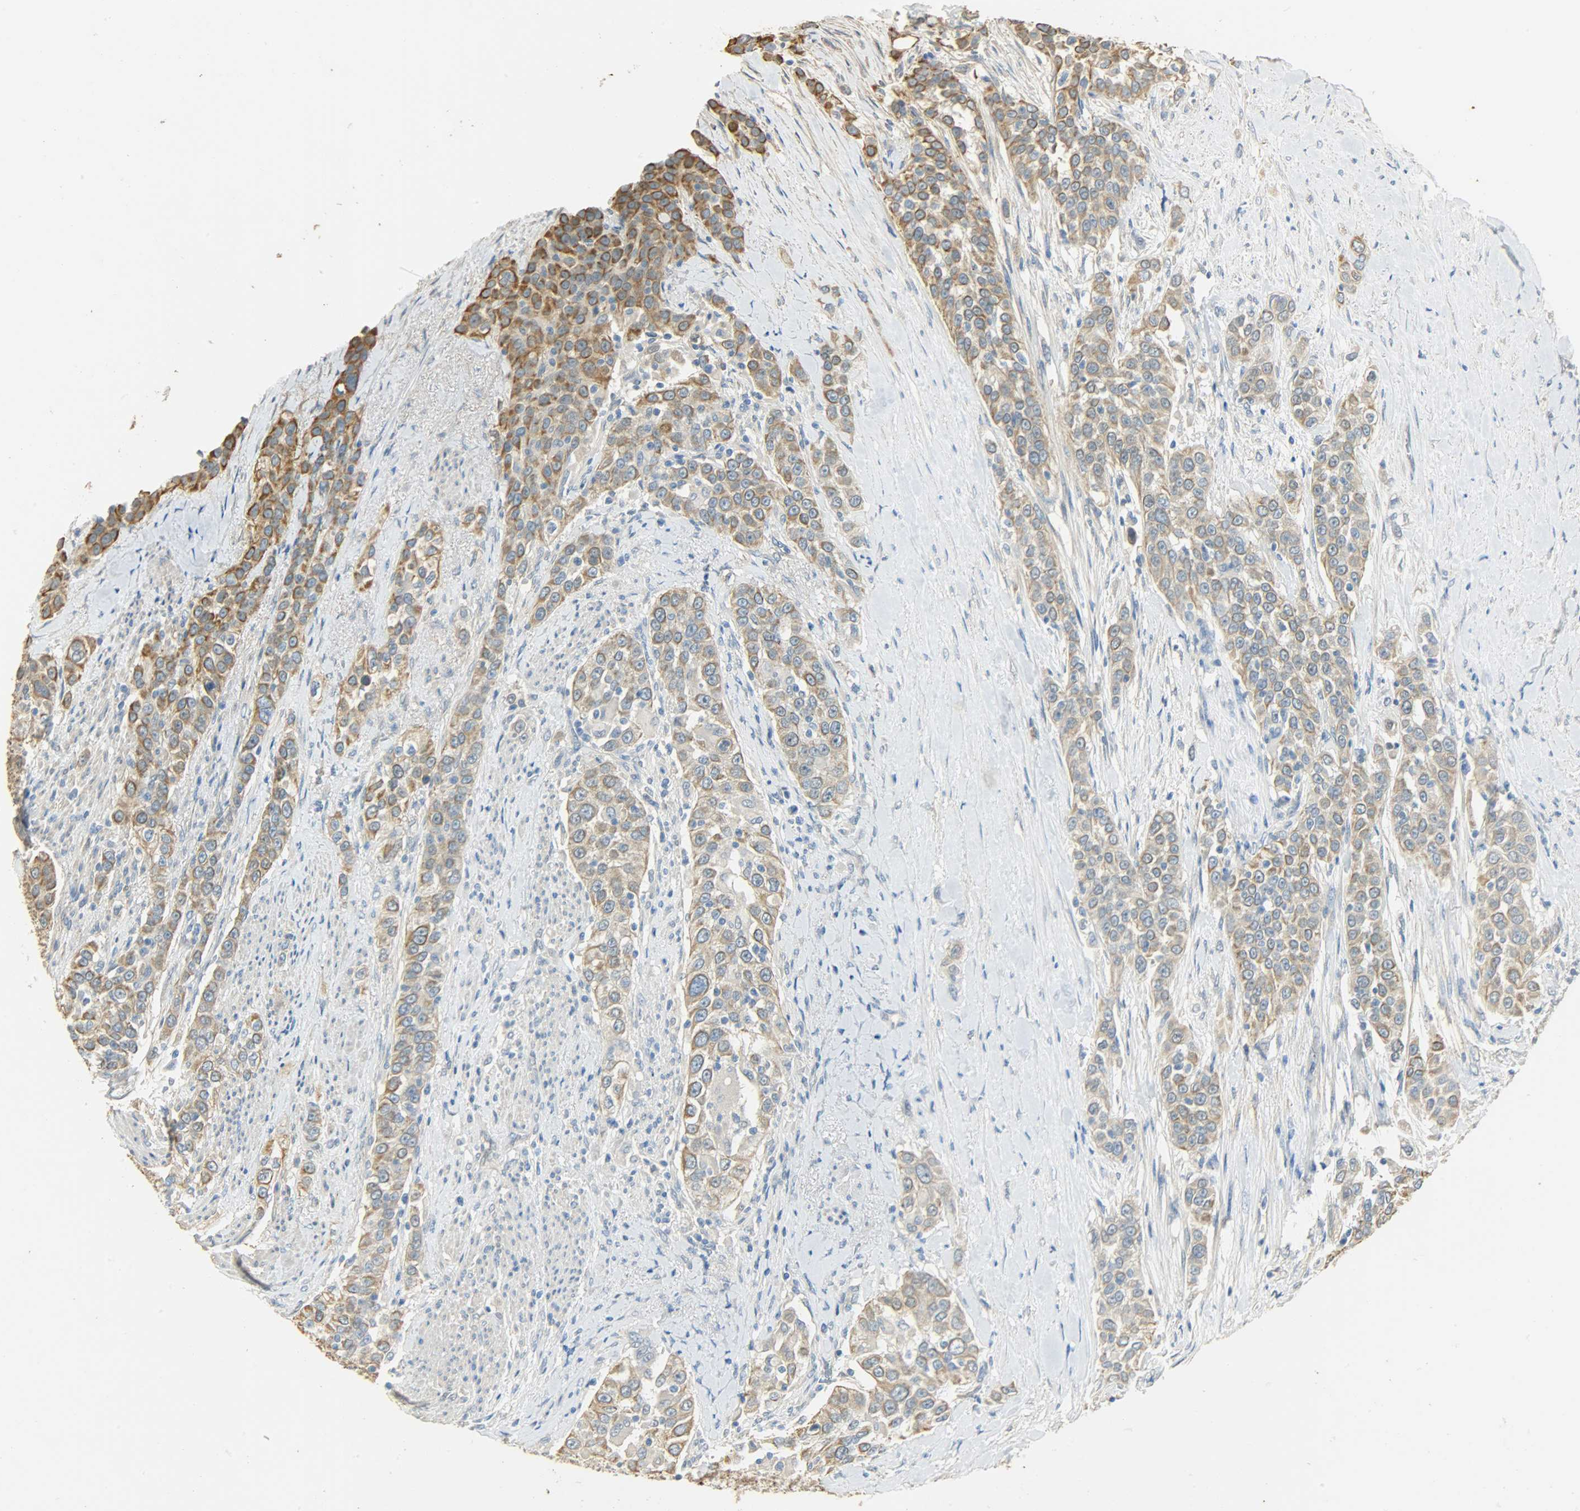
{"staining": {"intensity": "moderate", "quantity": ">75%", "location": "cytoplasmic/membranous"}, "tissue": "urothelial cancer", "cell_type": "Tumor cells", "image_type": "cancer", "snomed": [{"axis": "morphology", "description": "Urothelial carcinoma, High grade"}, {"axis": "topography", "description": "Urinary bladder"}], "caption": "Urothelial carcinoma (high-grade) stained with DAB immunohistochemistry exhibits medium levels of moderate cytoplasmic/membranous positivity in approximately >75% of tumor cells.", "gene": "USP13", "patient": {"sex": "female", "age": 80}}